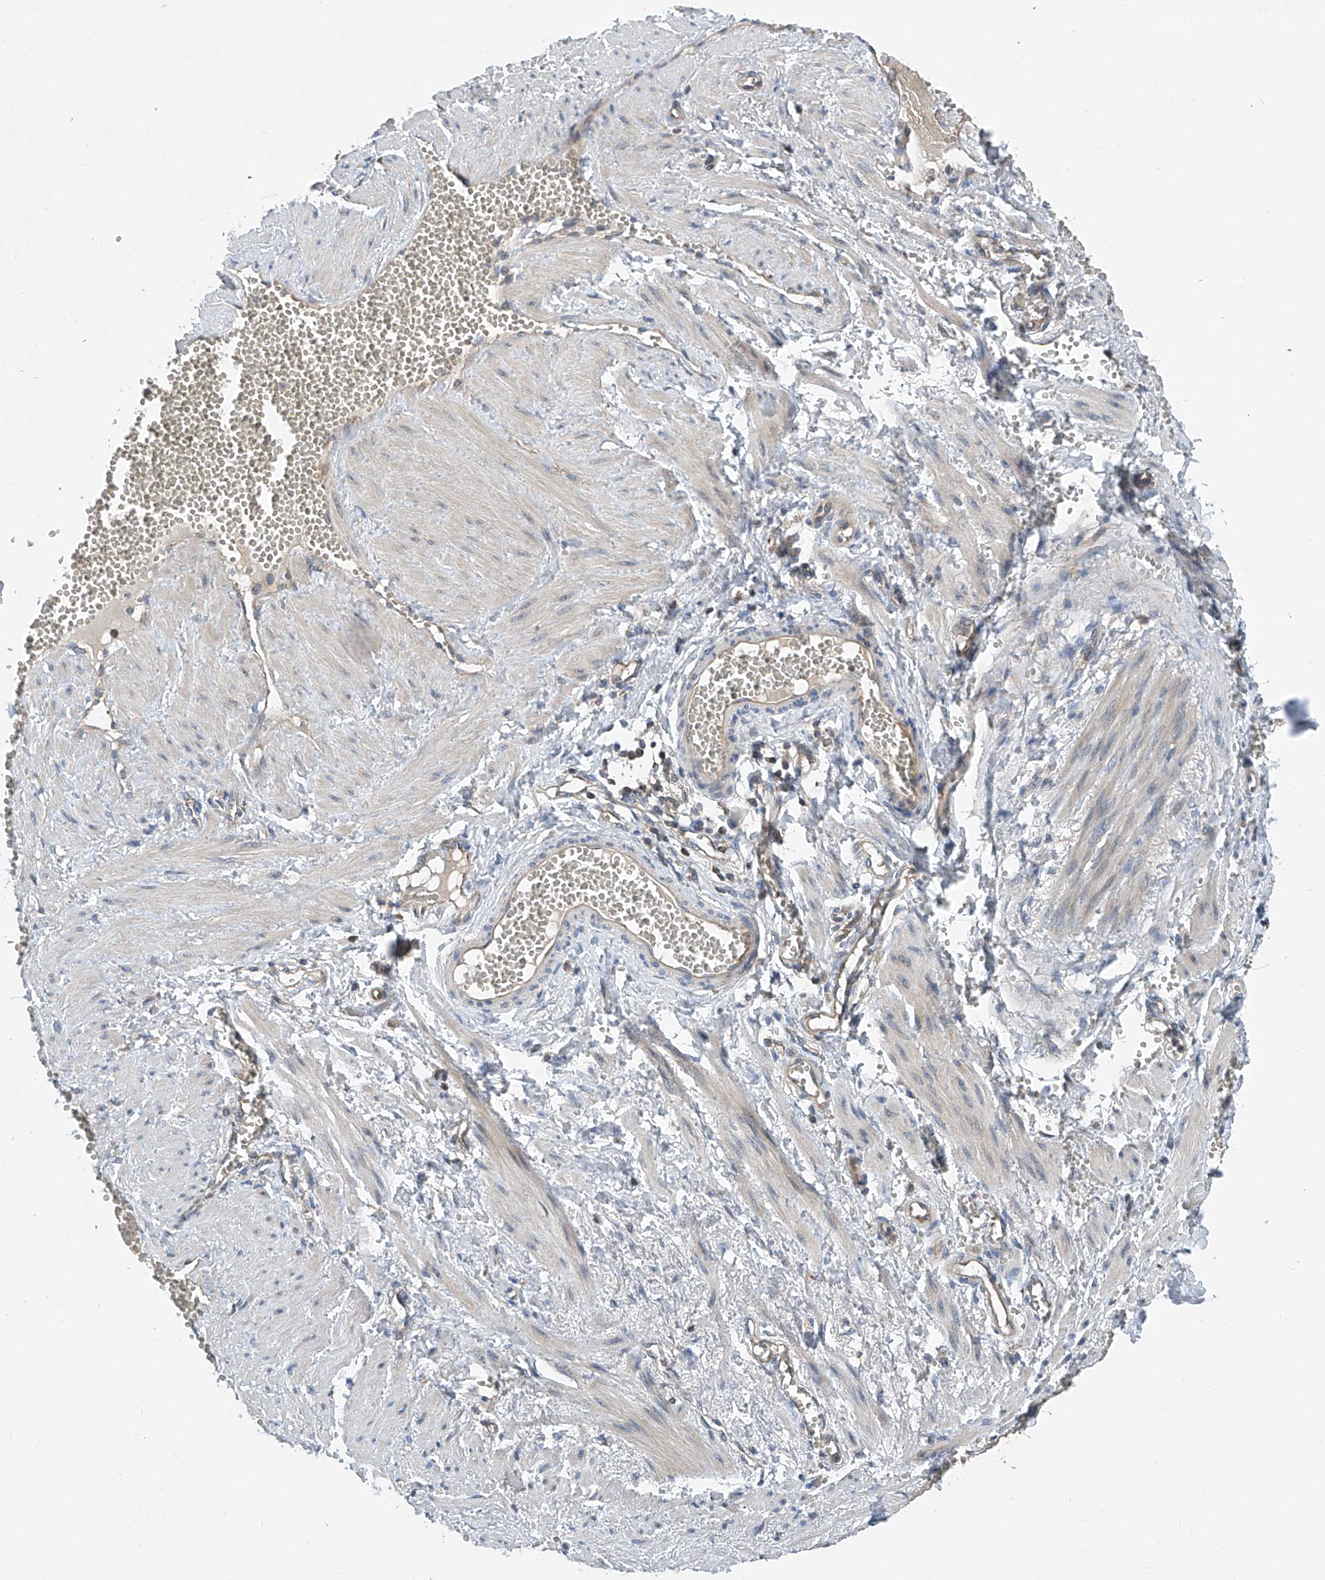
{"staining": {"intensity": "negative", "quantity": "none", "location": "none"}, "tissue": "soft tissue", "cell_type": "Chondrocytes", "image_type": "normal", "snomed": [{"axis": "morphology", "description": "Normal tissue, NOS"}, {"axis": "topography", "description": "Smooth muscle"}, {"axis": "topography", "description": "Peripheral nerve tissue"}], "caption": "IHC of unremarkable soft tissue shows no positivity in chondrocytes. Nuclei are stained in blue.", "gene": "TRIM38", "patient": {"sex": "female", "age": 39}}